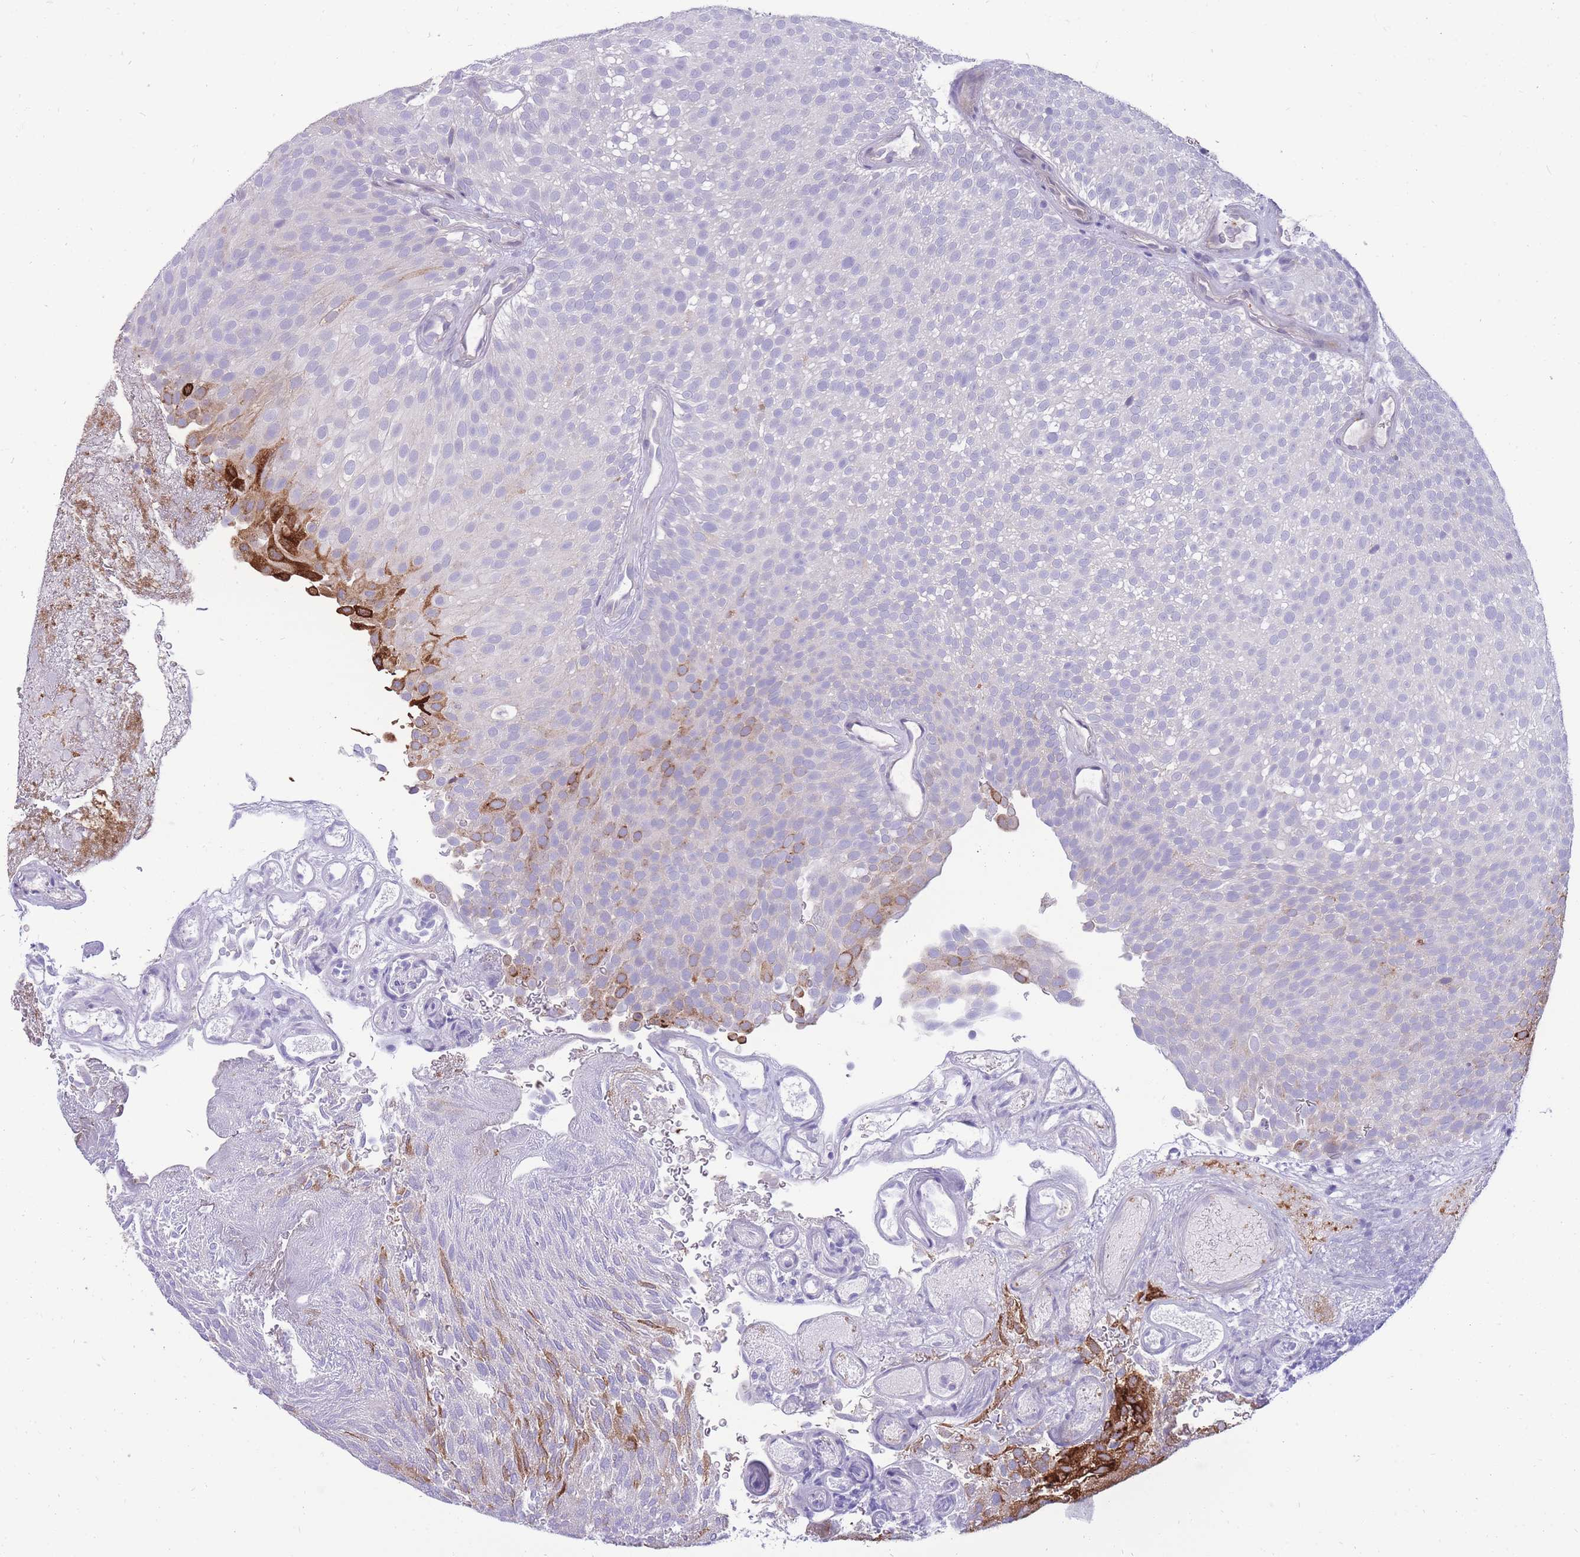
{"staining": {"intensity": "strong", "quantity": "<25%", "location": "cytoplasmic/membranous"}, "tissue": "urothelial cancer", "cell_type": "Tumor cells", "image_type": "cancer", "snomed": [{"axis": "morphology", "description": "Urothelial carcinoma, Low grade"}, {"axis": "topography", "description": "Urinary bladder"}], "caption": "DAB (3,3'-diaminobenzidine) immunohistochemical staining of urothelial cancer demonstrates strong cytoplasmic/membranous protein positivity in approximately <25% of tumor cells.", "gene": "RGS11", "patient": {"sex": "male", "age": 78}}